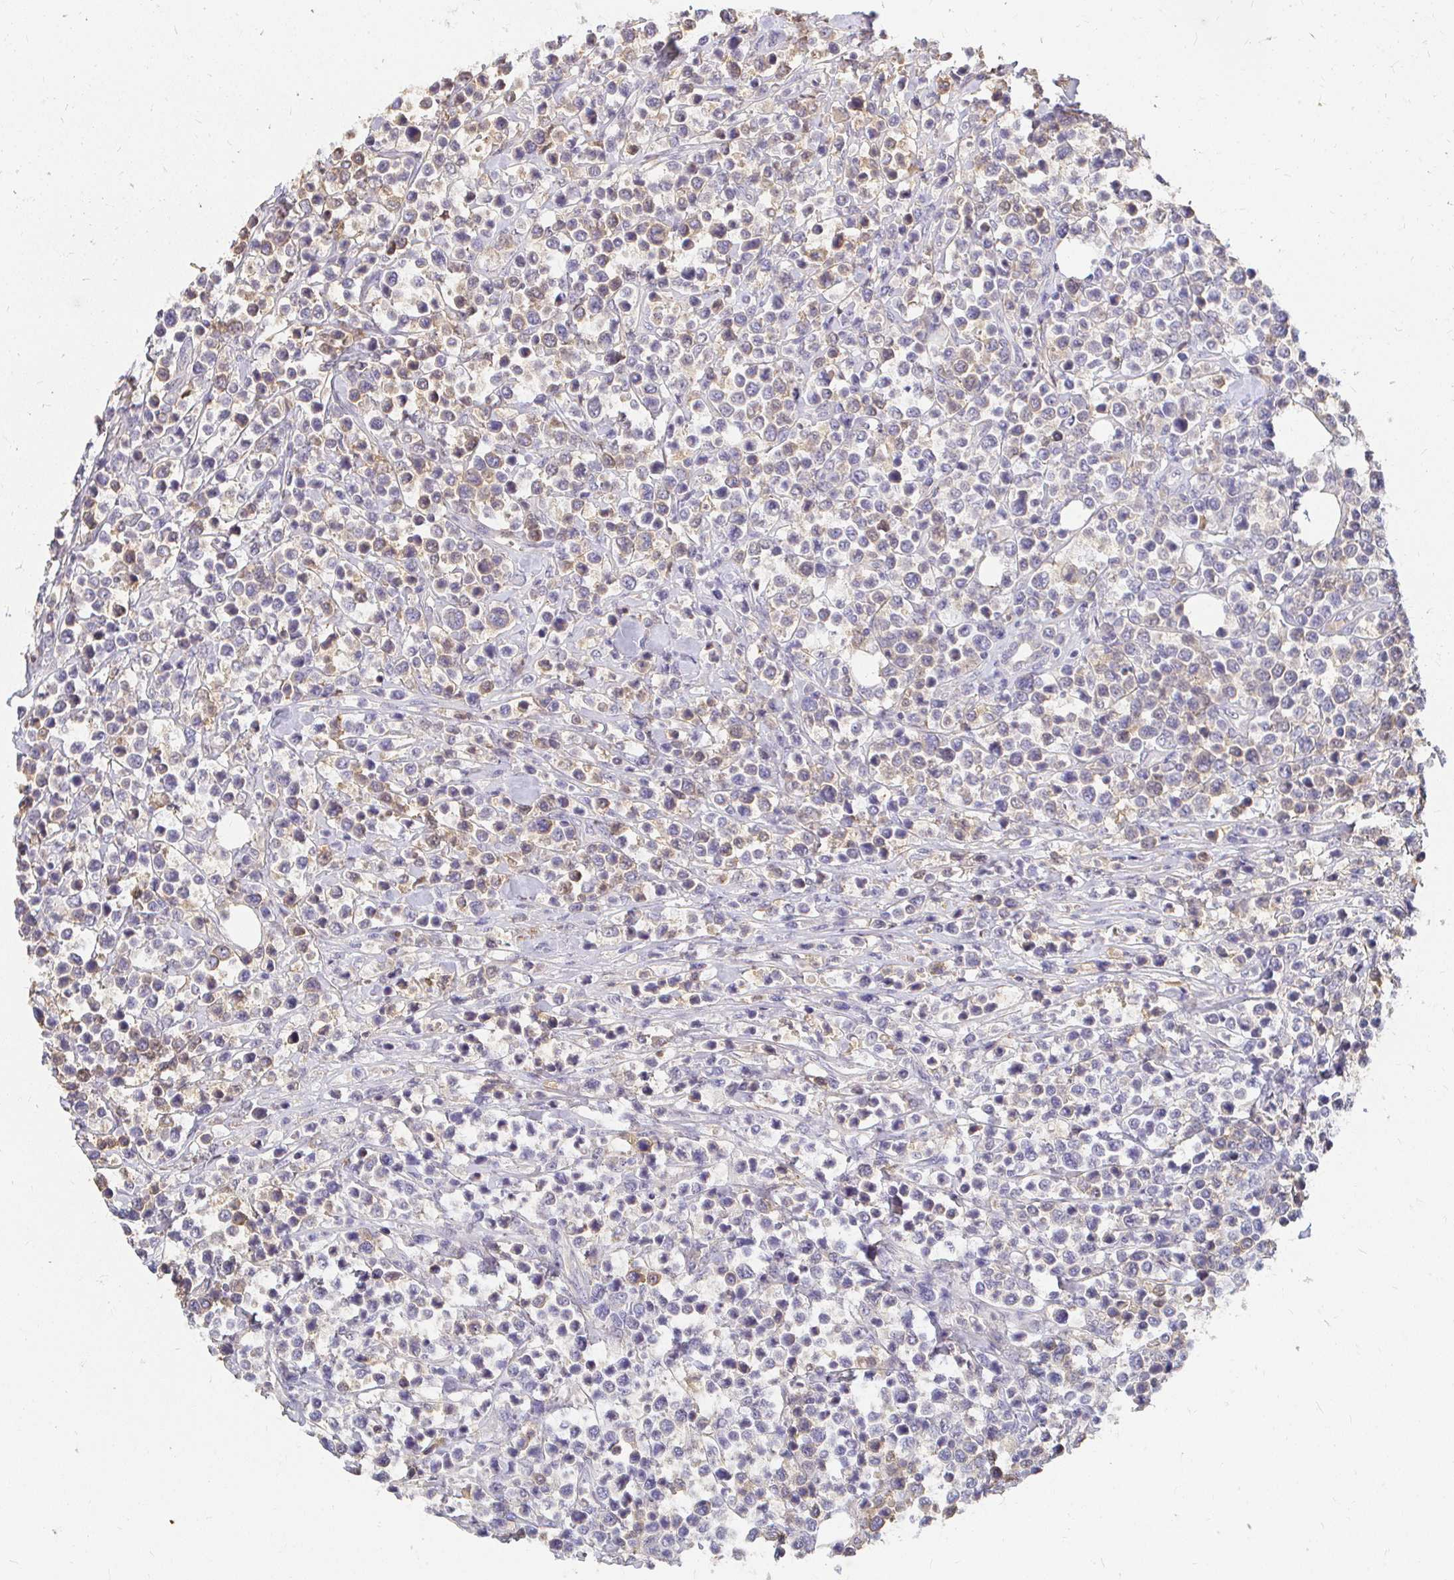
{"staining": {"intensity": "weak", "quantity": "<25%", "location": "cytoplasmic/membranous"}, "tissue": "lymphoma", "cell_type": "Tumor cells", "image_type": "cancer", "snomed": [{"axis": "morphology", "description": "Malignant lymphoma, non-Hodgkin's type, Low grade"}, {"axis": "topography", "description": "Lymph node"}], "caption": "This is an IHC micrograph of low-grade malignant lymphoma, non-Hodgkin's type. There is no staining in tumor cells.", "gene": "LOXL4", "patient": {"sex": "male", "age": 60}}